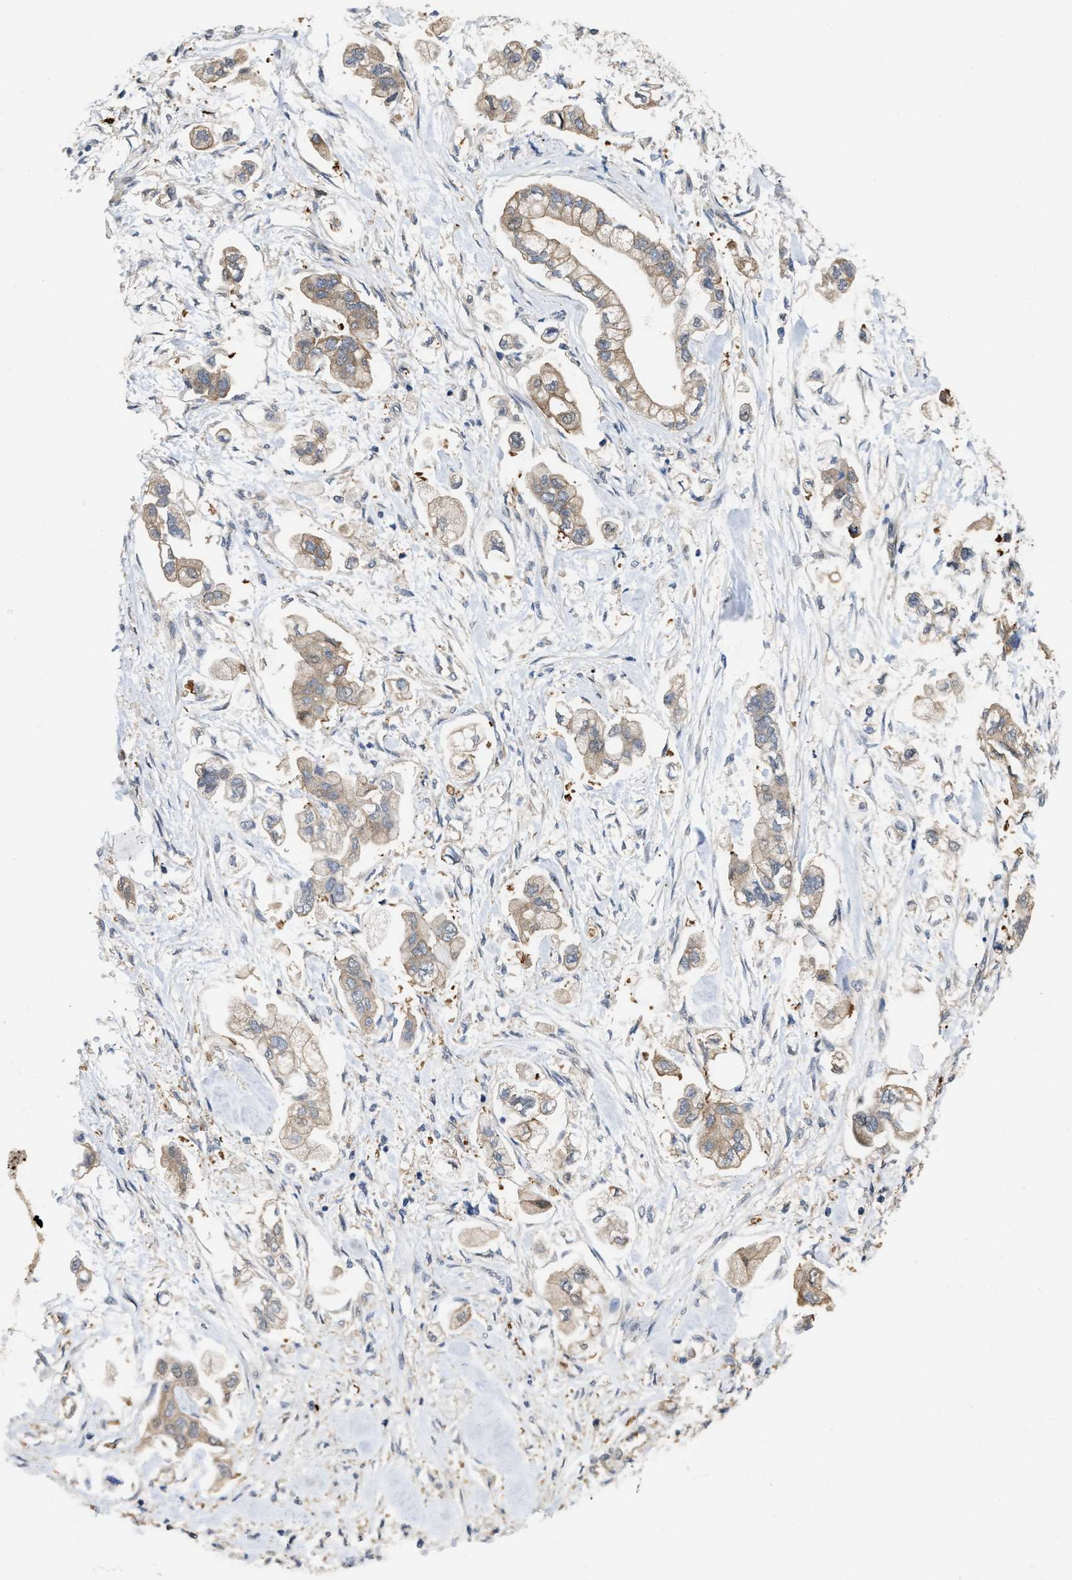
{"staining": {"intensity": "weak", "quantity": ">75%", "location": "cytoplasmic/membranous"}, "tissue": "stomach cancer", "cell_type": "Tumor cells", "image_type": "cancer", "snomed": [{"axis": "morphology", "description": "Adenocarcinoma, NOS"}, {"axis": "topography", "description": "Stomach"}], "caption": "Protein staining by immunohistochemistry demonstrates weak cytoplasmic/membranous expression in approximately >75% of tumor cells in stomach cancer.", "gene": "CSNK1A1", "patient": {"sex": "male", "age": 62}}